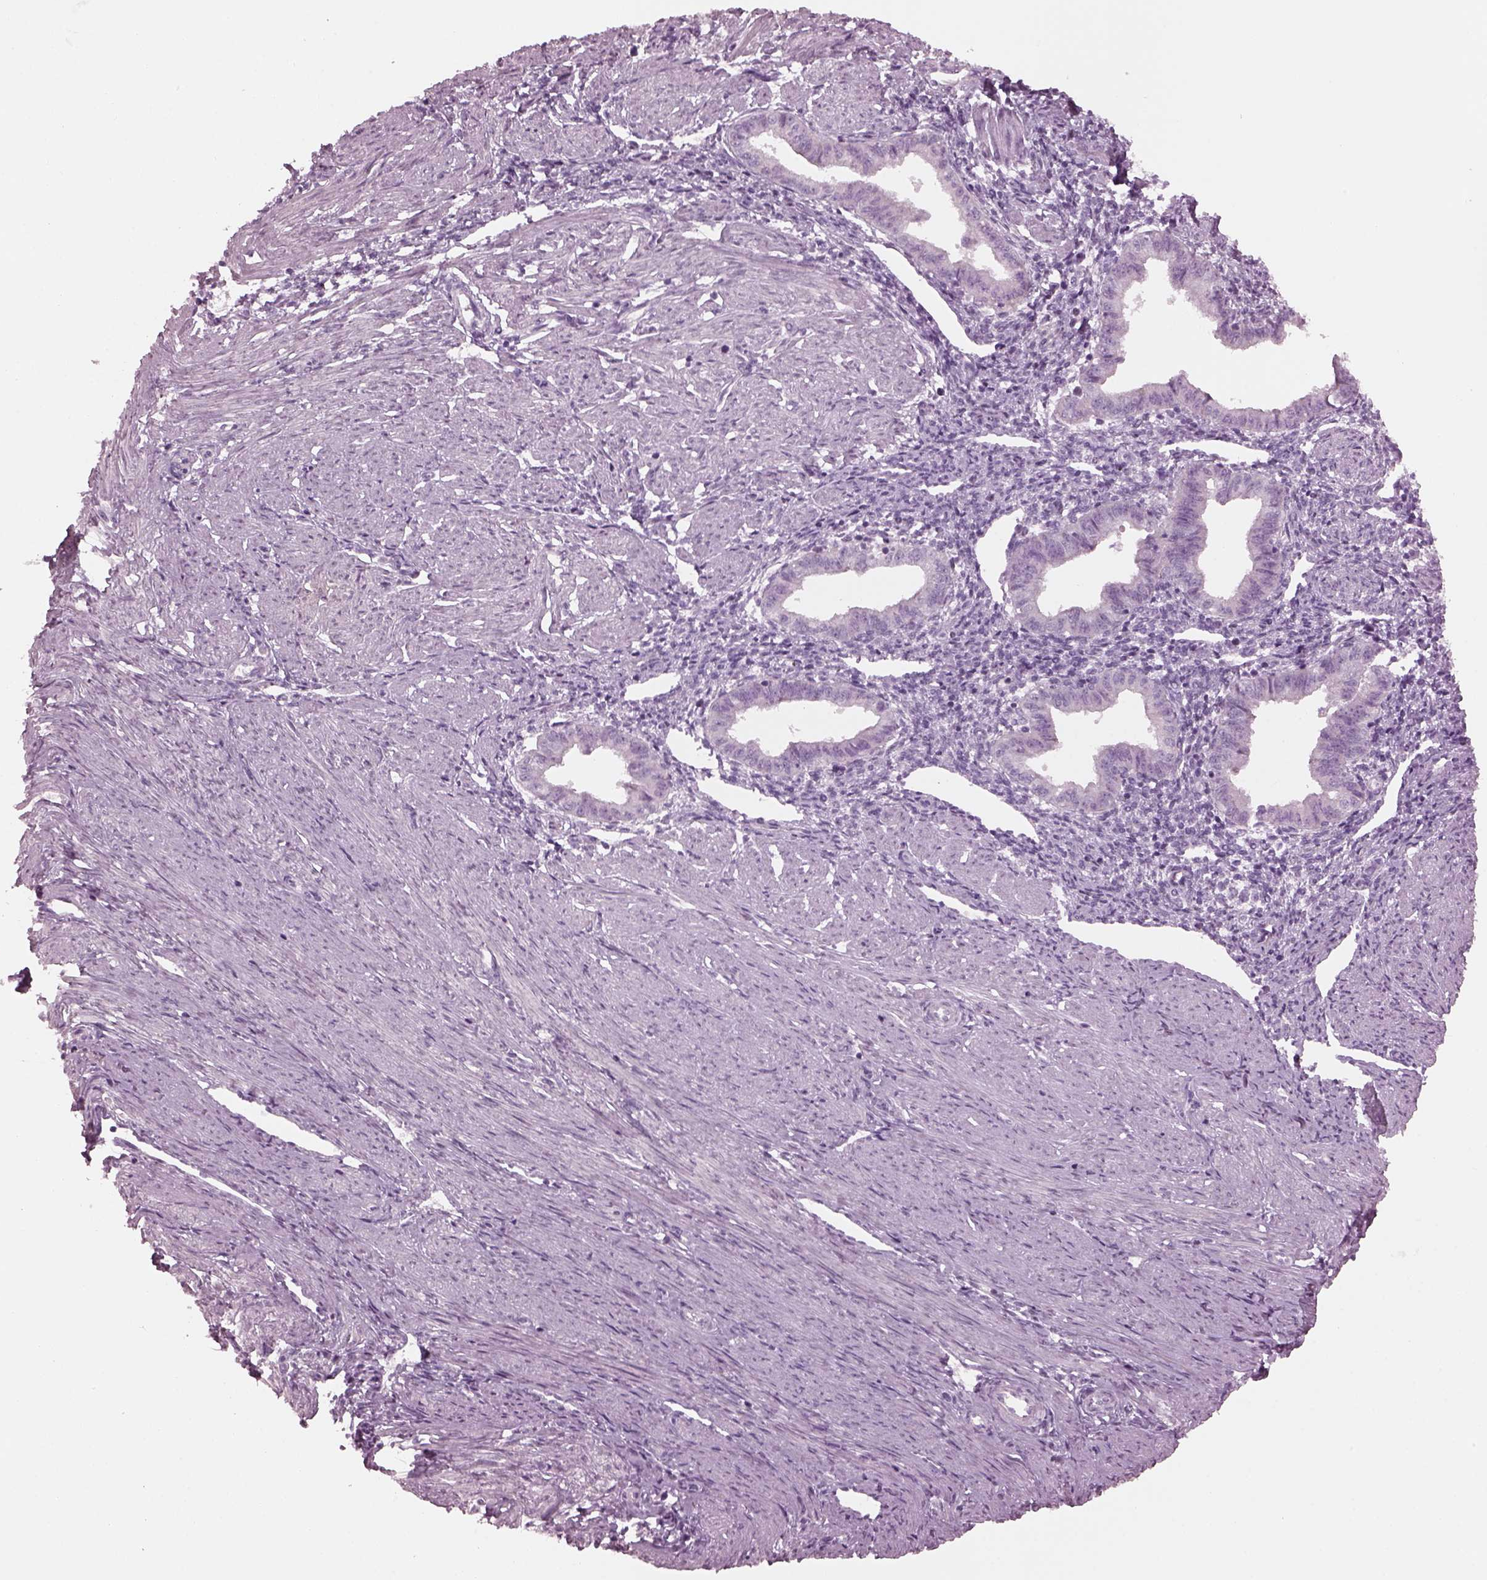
{"staining": {"intensity": "negative", "quantity": "none", "location": "none"}, "tissue": "endometrium", "cell_type": "Cells in endometrial stroma", "image_type": "normal", "snomed": [{"axis": "morphology", "description": "Normal tissue, NOS"}, {"axis": "topography", "description": "Endometrium"}], "caption": "A high-resolution micrograph shows immunohistochemistry (IHC) staining of unremarkable endometrium, which shows no significant positivity in cells in endometrial stroma.", "gene": "CYLC1", "patient": {"sex": "female", "age": 37}}